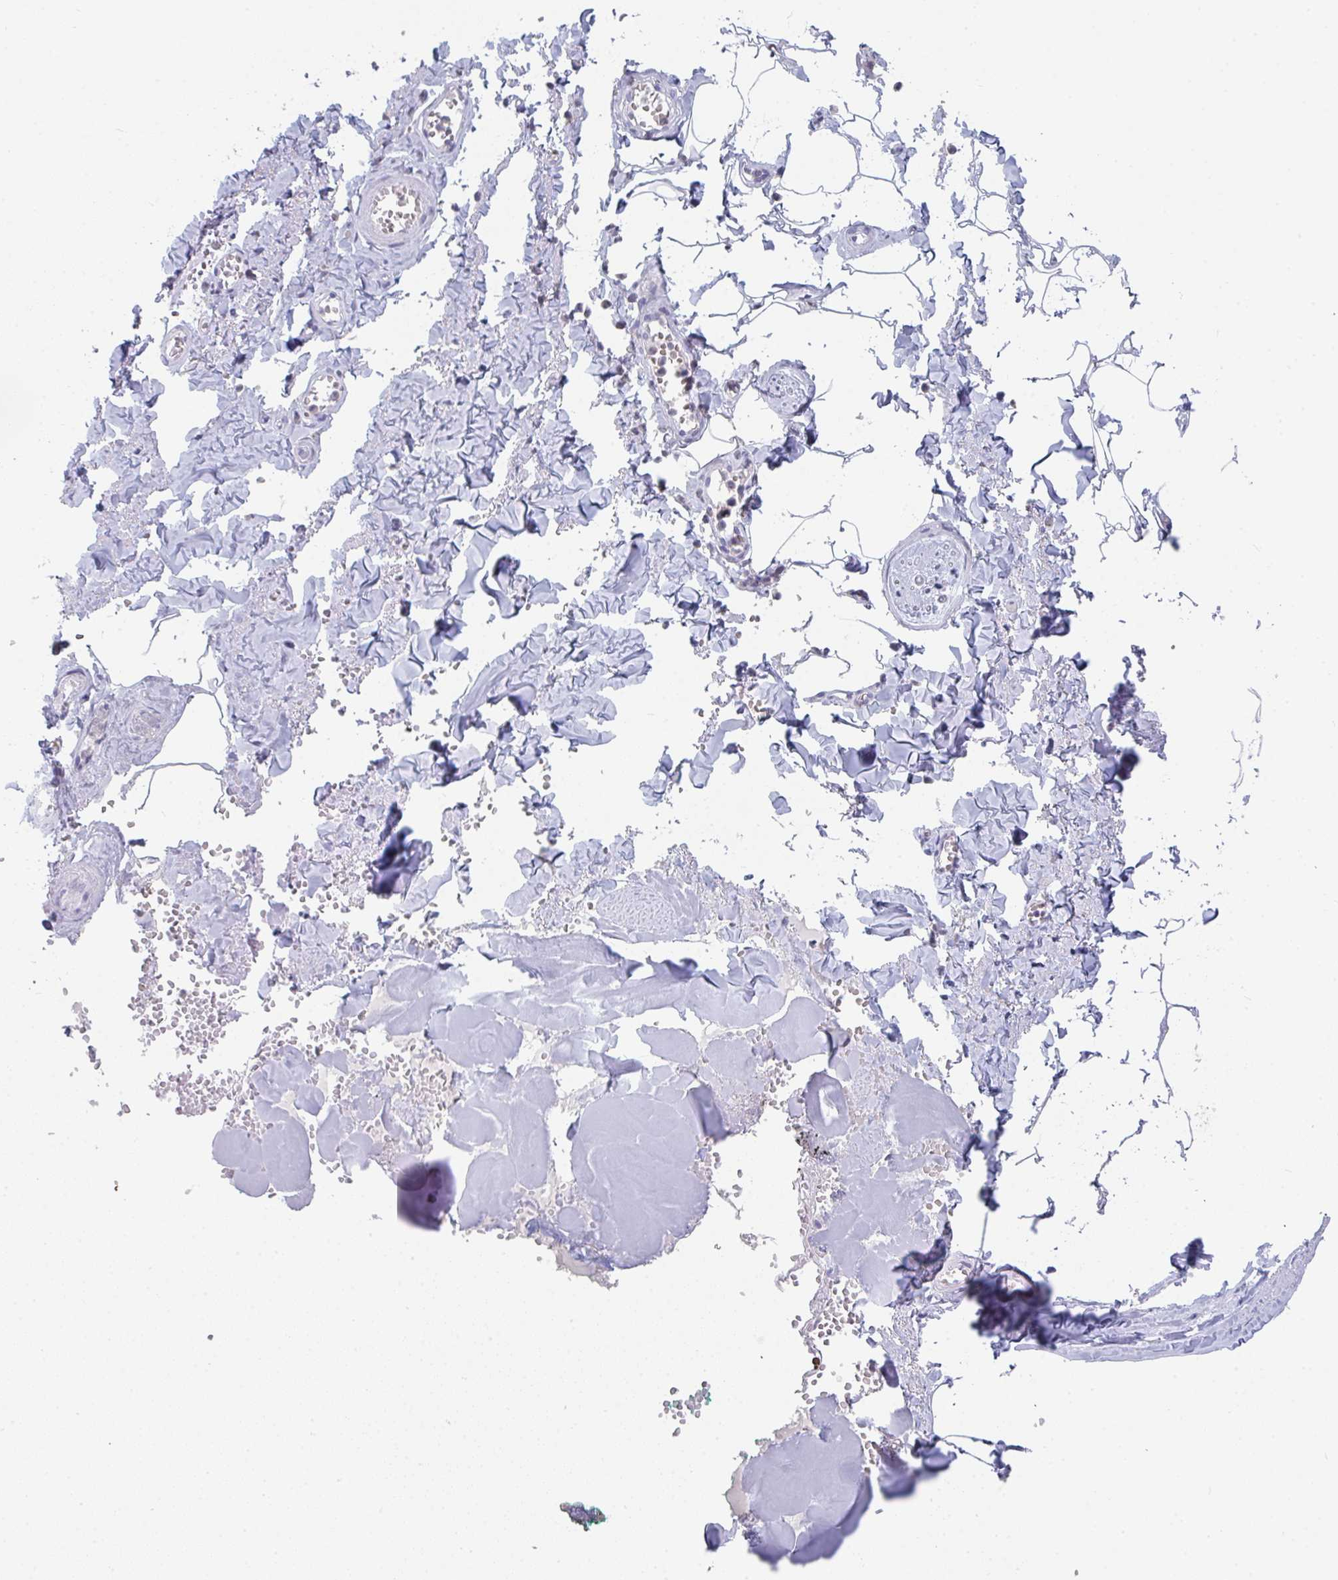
{"staining": {"intensity": "negative", "quantity": "none", "location": "none"}, "tissue": "adipose tissue", "cell_type": "Adipocytes", "image_type": "normal", "snomed": [{"axis": "morphology", "description": "Normal tissue, NOS"}, {"axis": "topography", "description": "Vulva"}, {"axis": "topography", "description": "Peripheral nerve tissue"}], "caption": "An image of adipose tissue stained for a protein exhibits no brown staining in adipocytes. (DAB (3,3'-diaminobenzidine) IHC with hematoxylin counter stain).", "gene": "RUBCN", "patient": {"sex": "female", "age": 66}}